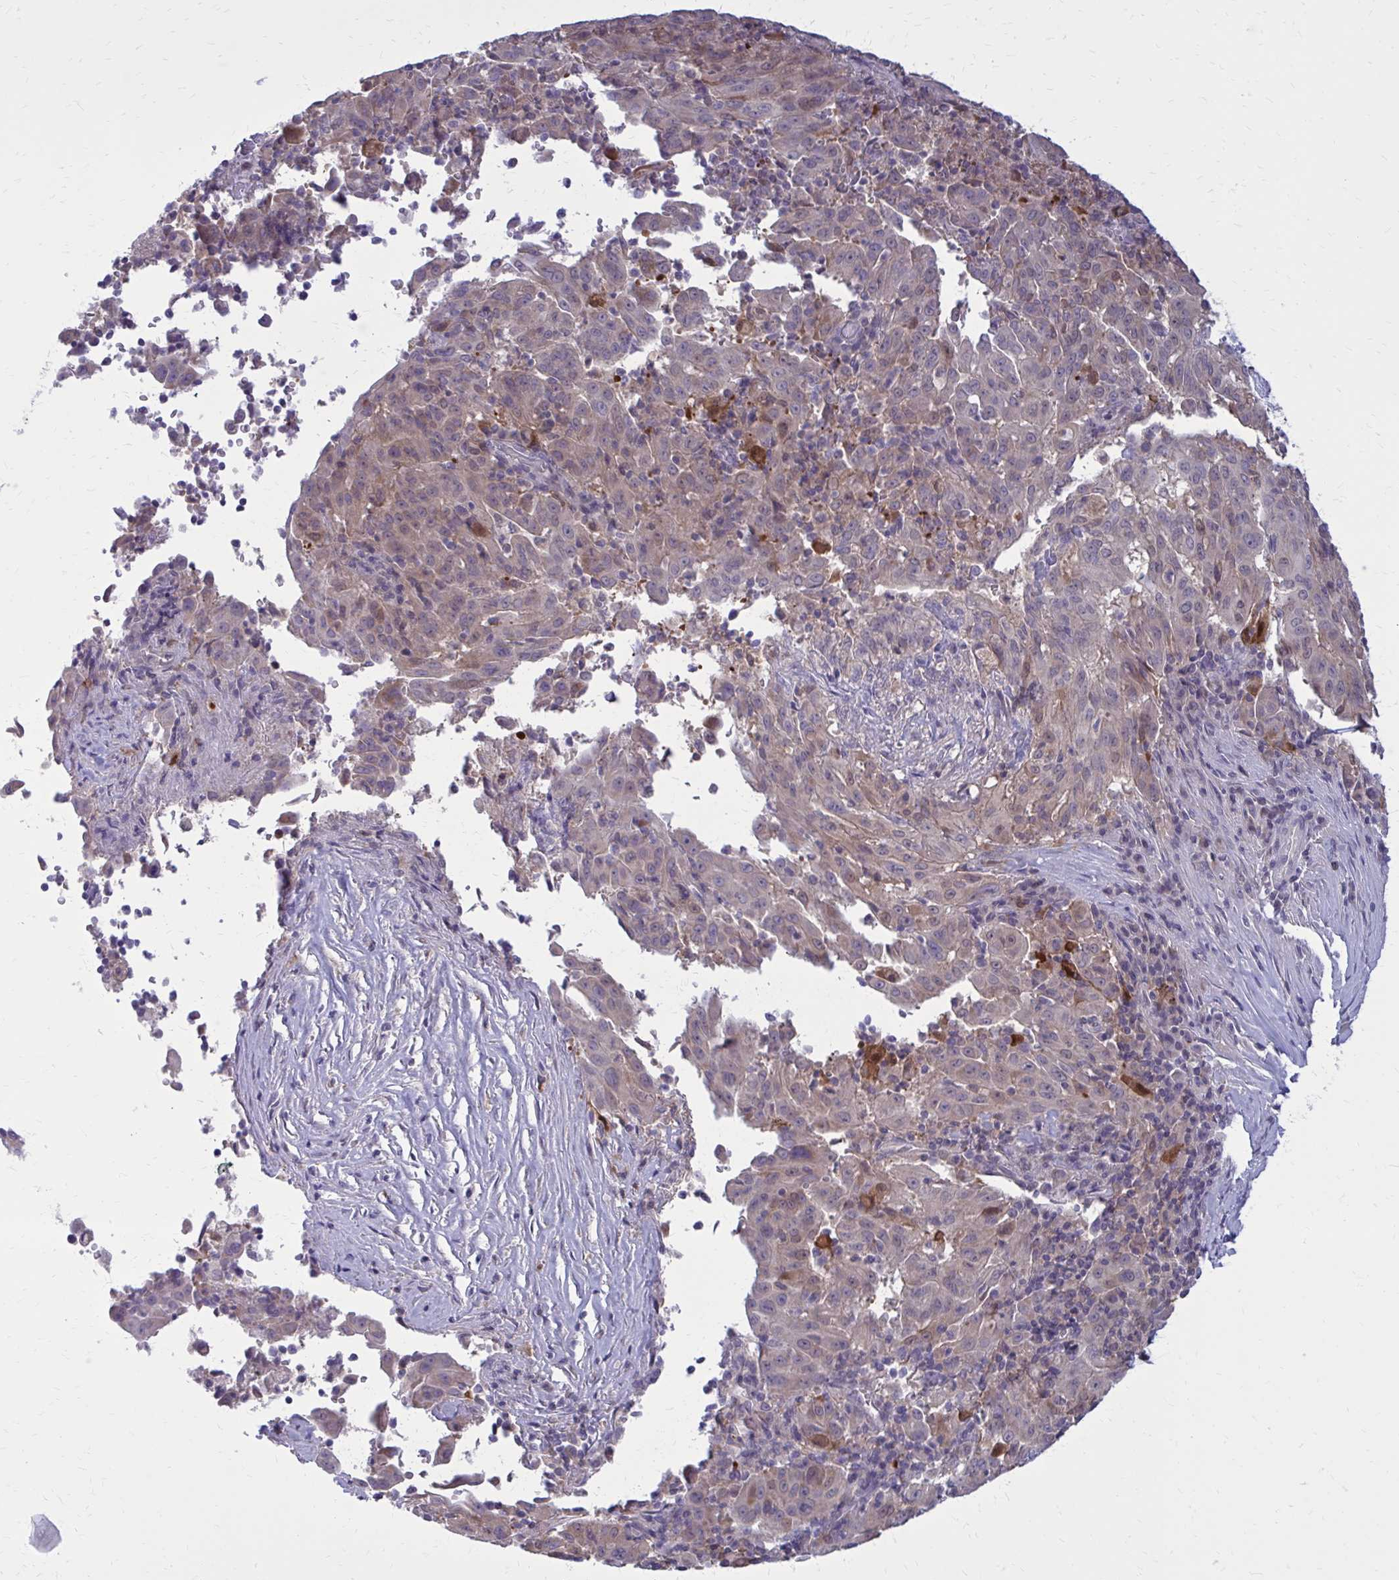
{"staining": {"intensity": "weak", "quantity": "25%-75%", "location": "cytoplasmic/membranous"}, "tissue": "pancreatic cancer", "cell_type": "Tumor cells", "image_type": "cancer", "snomed": [{"axis": "morphology", "description": "Adenocarcinoma, NOS"}, {"axis": "topography", "description": "Pancreas"}], "caption": "This image reveals IHC staining of human pancreatic cancer, with low weak cytoplasmic/membranous expression in about 25%-75% of tumor cells.", "gene": "DBI", "patient": {"sex": "male", "age": 63}}